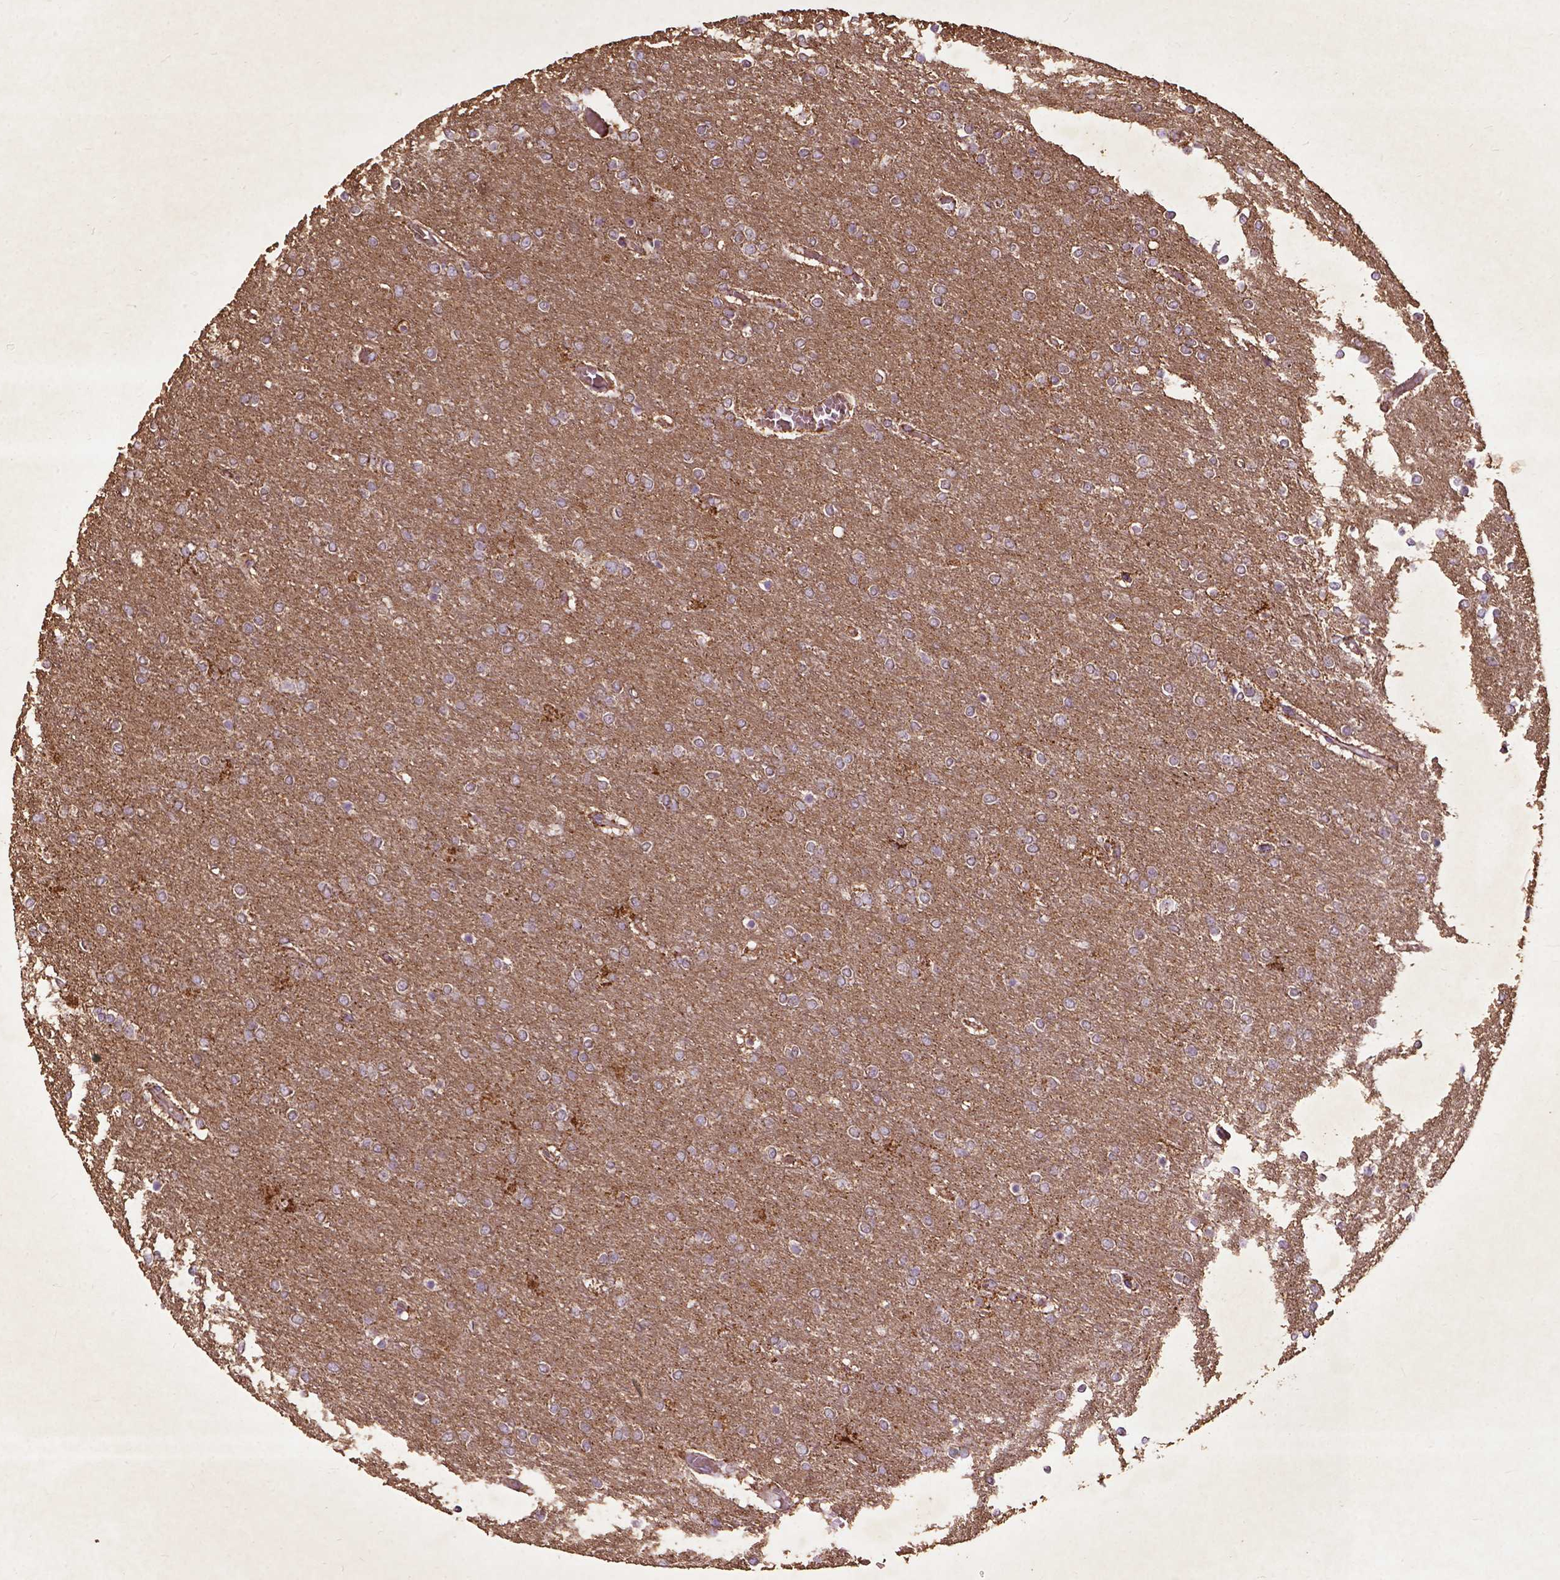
{"staining": {"intensity": "weak", "quantity": "<25%", "location": "cytoplasmic/membranous"}, "tissue": "glioma", "cell_type": "Tumor cells", "image_type": "cancer", "snomed": [{"axis": "morphology", "description": "Glioma, malignant, High grade"}, {"axis": "topography", "description": "Brain"}], "caption": "Tumor cells show no significant positivity in malignant high-grade glioma.", "gene": "THEGL", "patient": {"sex": "female", "age": 61}}